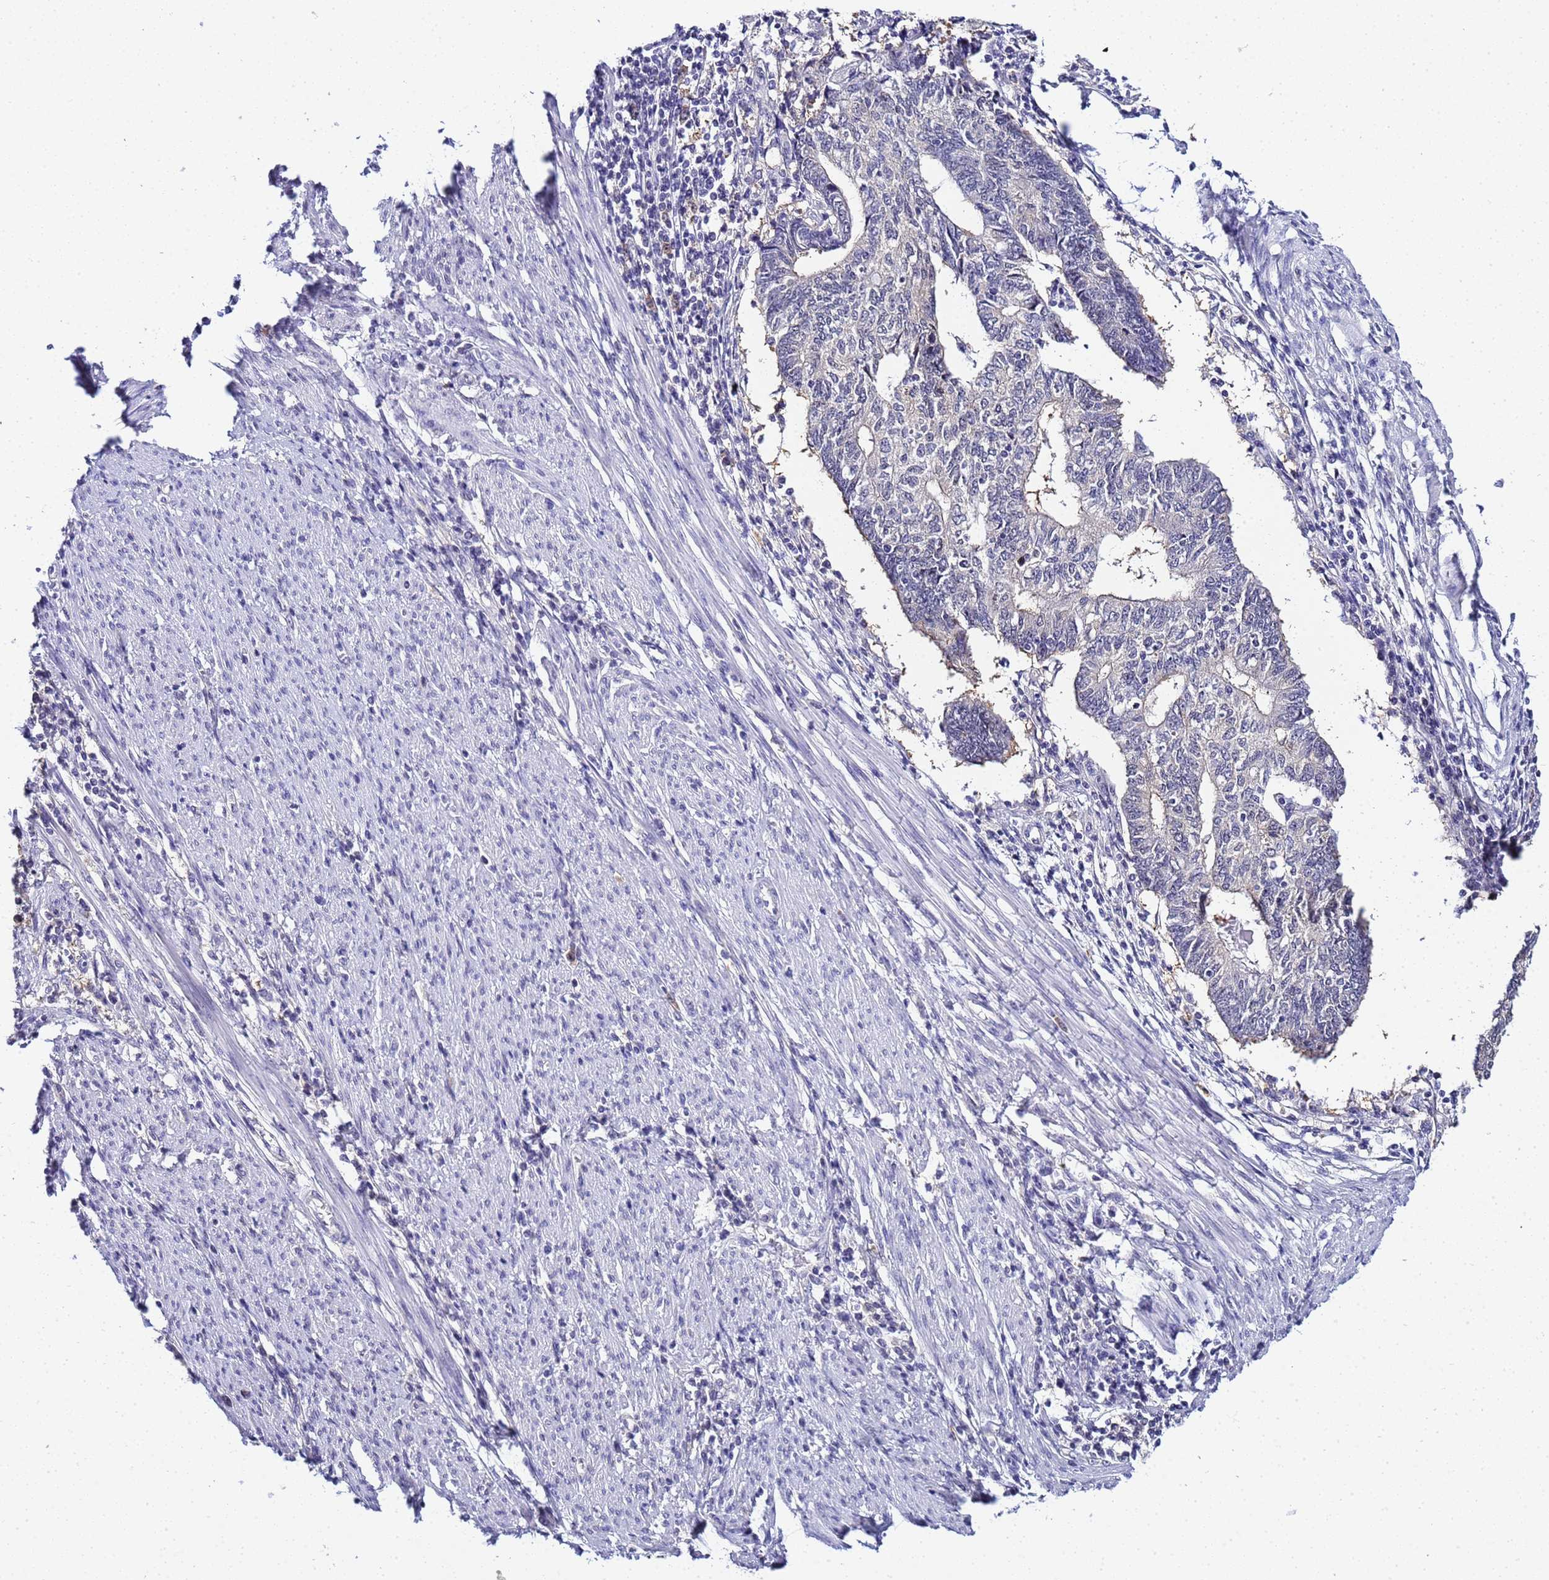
{"staining": {"intensity": "negative", "quantity": "none", "location": "none"}, "tissue": "endometrial cancer", "cell_type": "Tumor cells", "image_type": "cancer", "snomed": [{"axis": "morphology", "description": "Adenocarcinoma, NOS"}, {"axis": "topography", "description": "Uterus"}, {"axis": "topography", "description": "Endometrium"}], "caption": "This is an immunohistochemistry image of endometrial cancer (adenocarcinoma). There is no positivity in tumor cells.", "gene": "ACTL6B", "patient": {"sex": "female", "age": 70}}